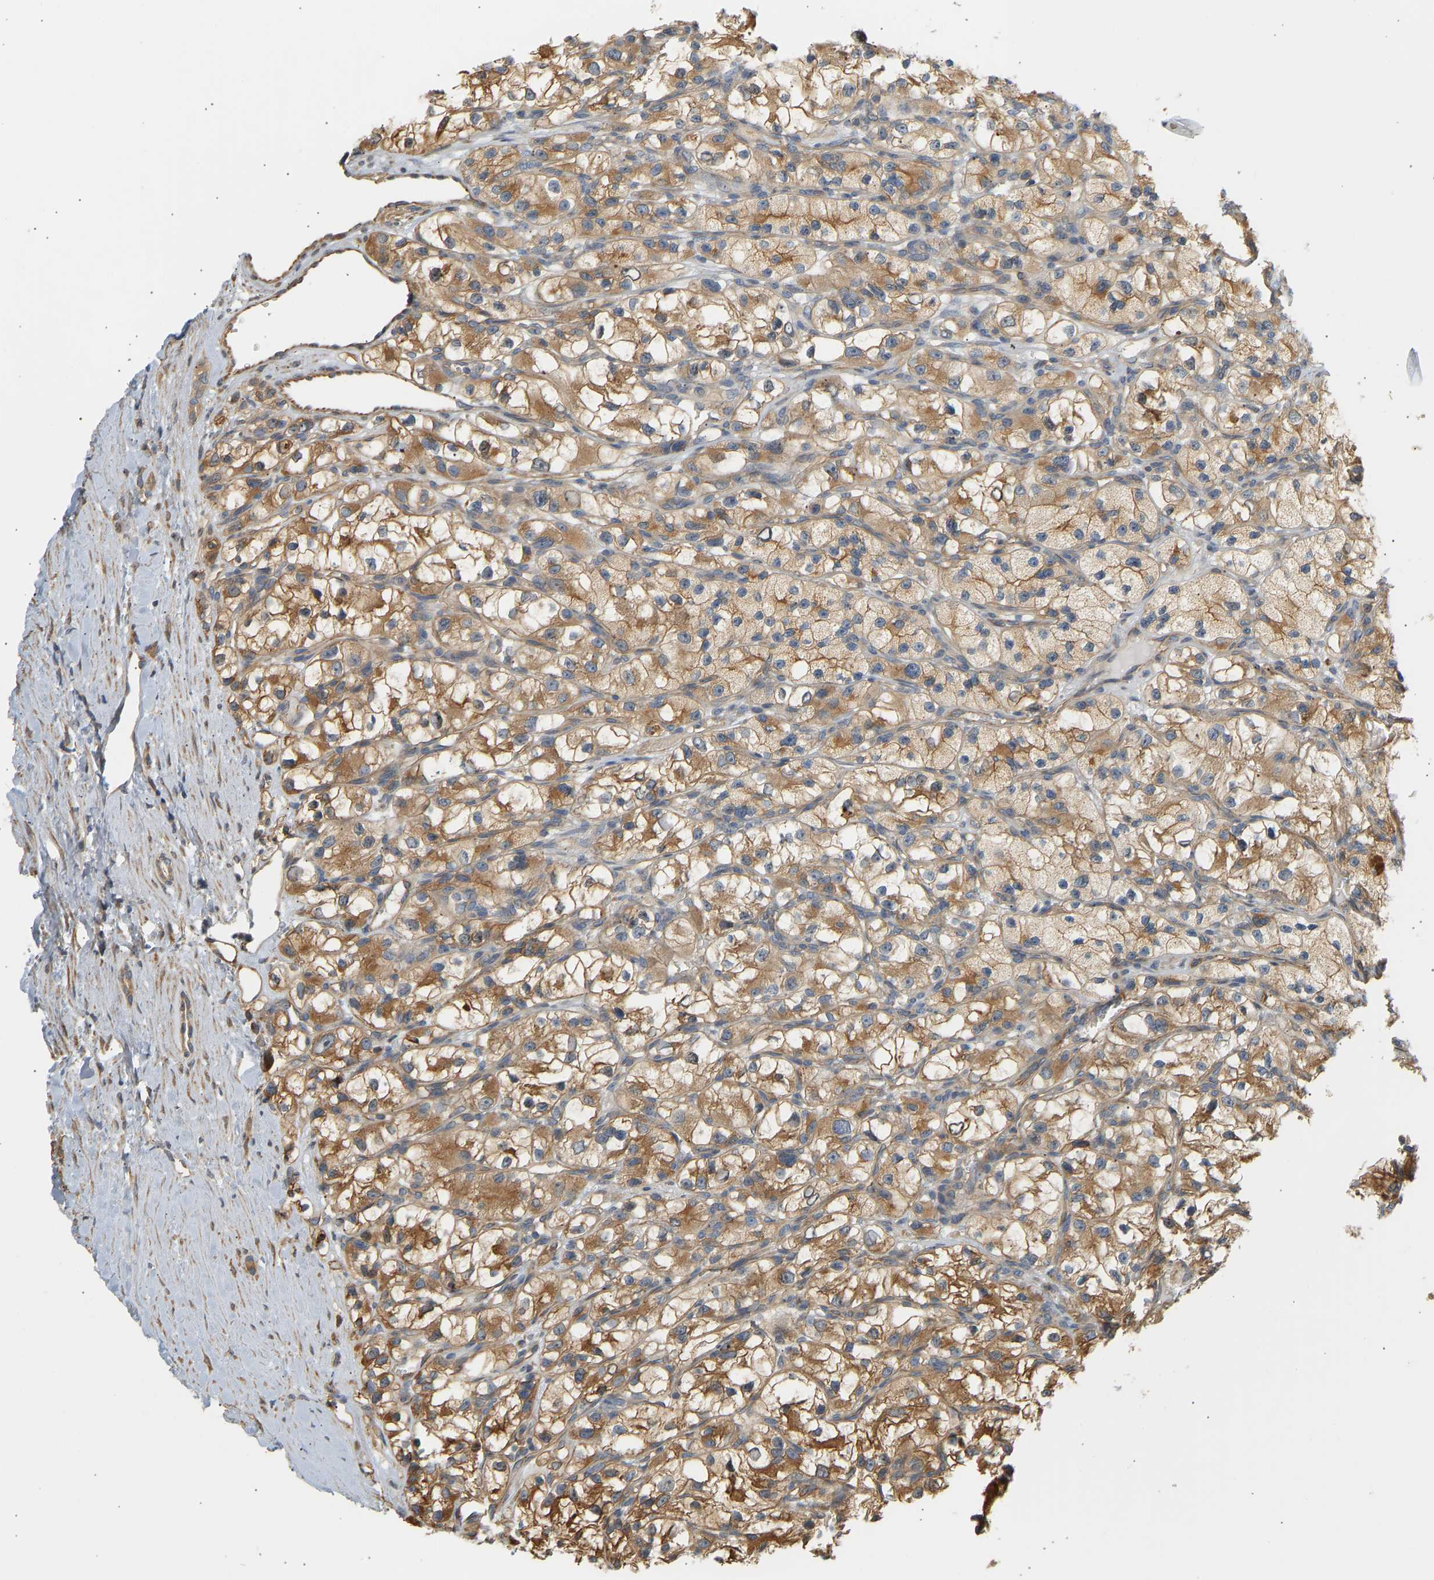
{"staining": {"intensity": "moderate", "quantity": ">75%", "location": "cytoplasmic/membranous"}, "tissue": "renal cancer", "cell_type": "Tumor cells", "image_type": "cancer", "snomed": [{"axis": "morphology", "description": "Adenocarcinoma, NOS"}, {"axis": "topography", "description": "Kidney"}], "caption": "Tumor cells display medium levels of moderate cytoplasmic/membranous staining in about >75% of cells in human adenocarcinoma (renal). (Brightfield microscopy of DAB IHC at high magnification).", "gene": "CEP57", "patient": {"sex": "female", "age": 57}}